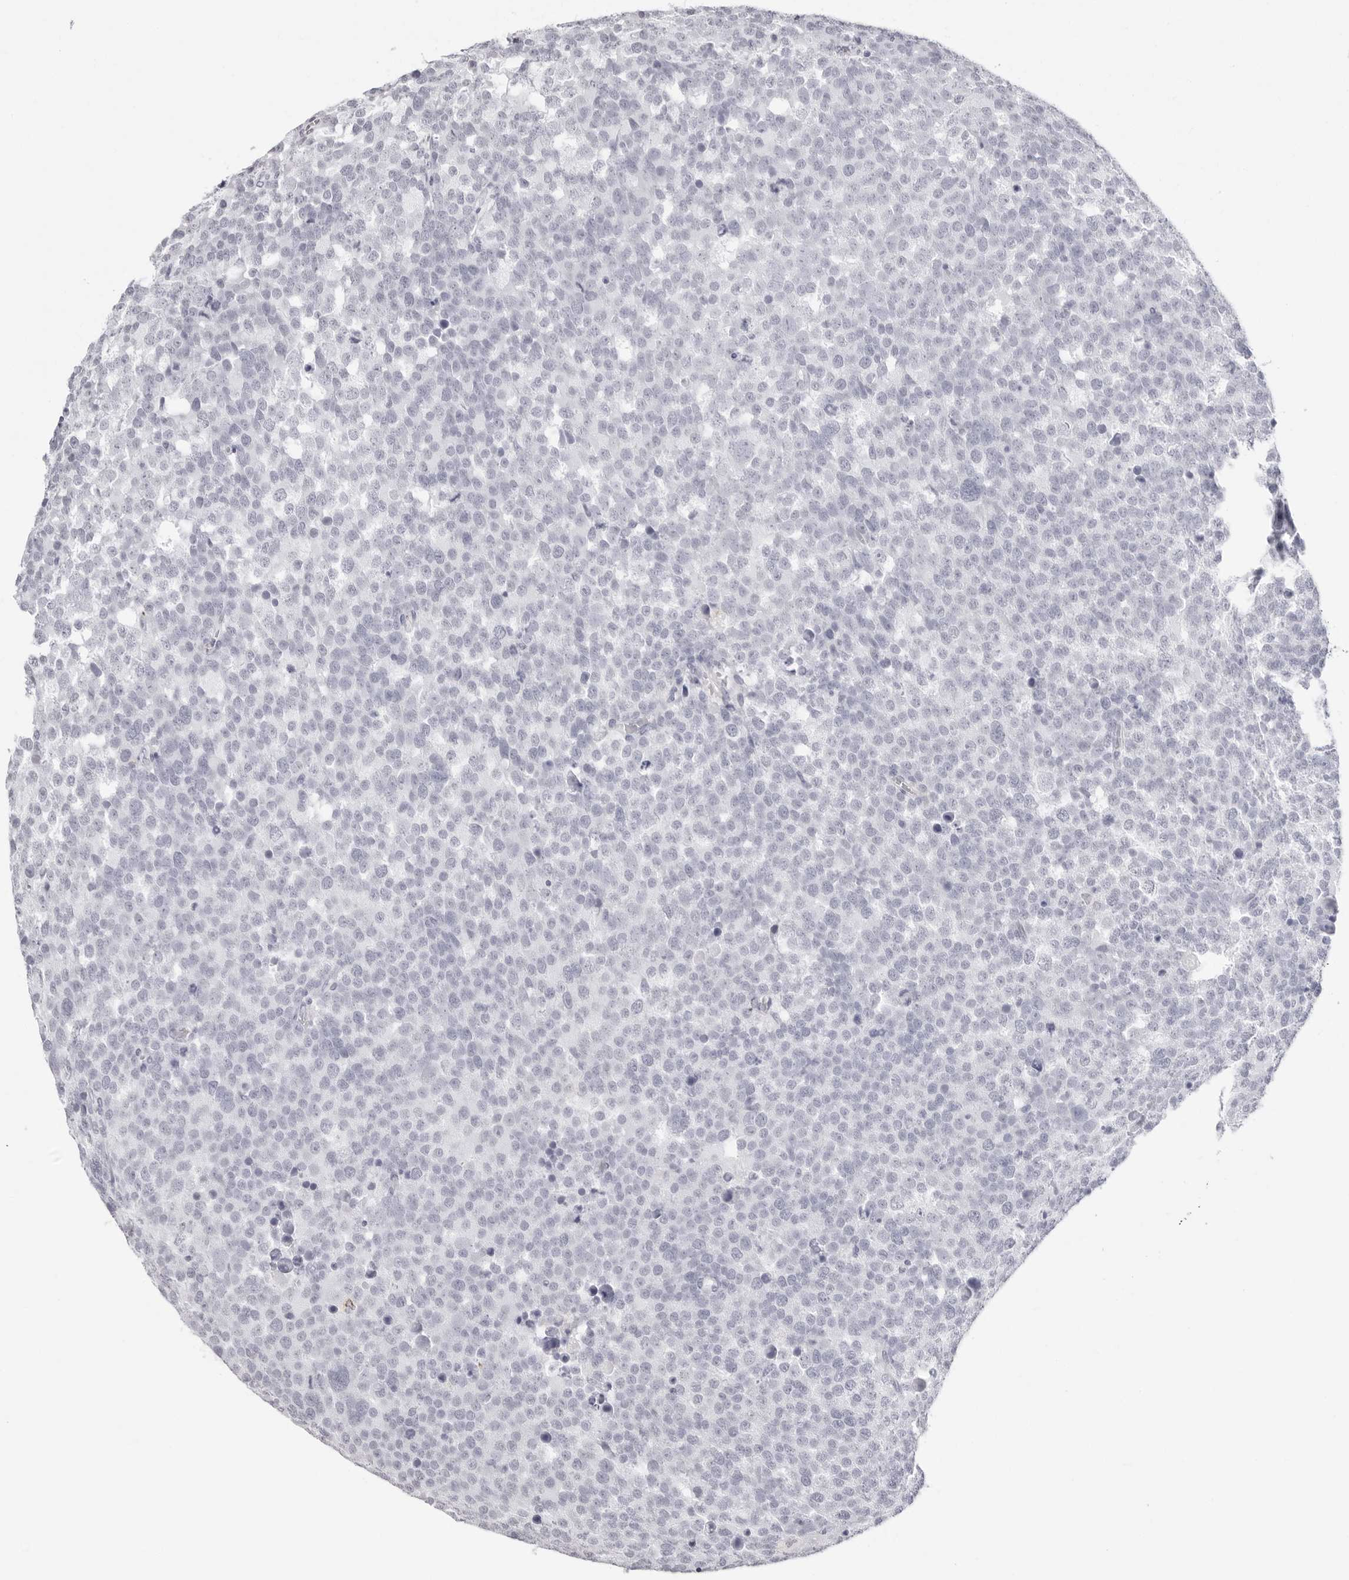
{"staining": {"intensity": "negative", "quantity": "none", "location": "none"}, "tissue": "testis cancer", "cell_type": "Tumor cells", "image_type": "cancer", "snomed": [{"axis": "morphology", "description": "Seminoma, NOS"}, {"axis": "topography", "description": "Testis"}], "caption": "Tumor cells are negative for brown protein staining in testis cancer (seminoma). (Stains: DAB (3,3'-diaminobenzidine) immunohistochemistry (IHC) with hematoxylin counter stain, Microscopy: brightfield microscopy at high magnification).", "gene": "INSL3", "patient": {"sex": "male", "age": 71}}